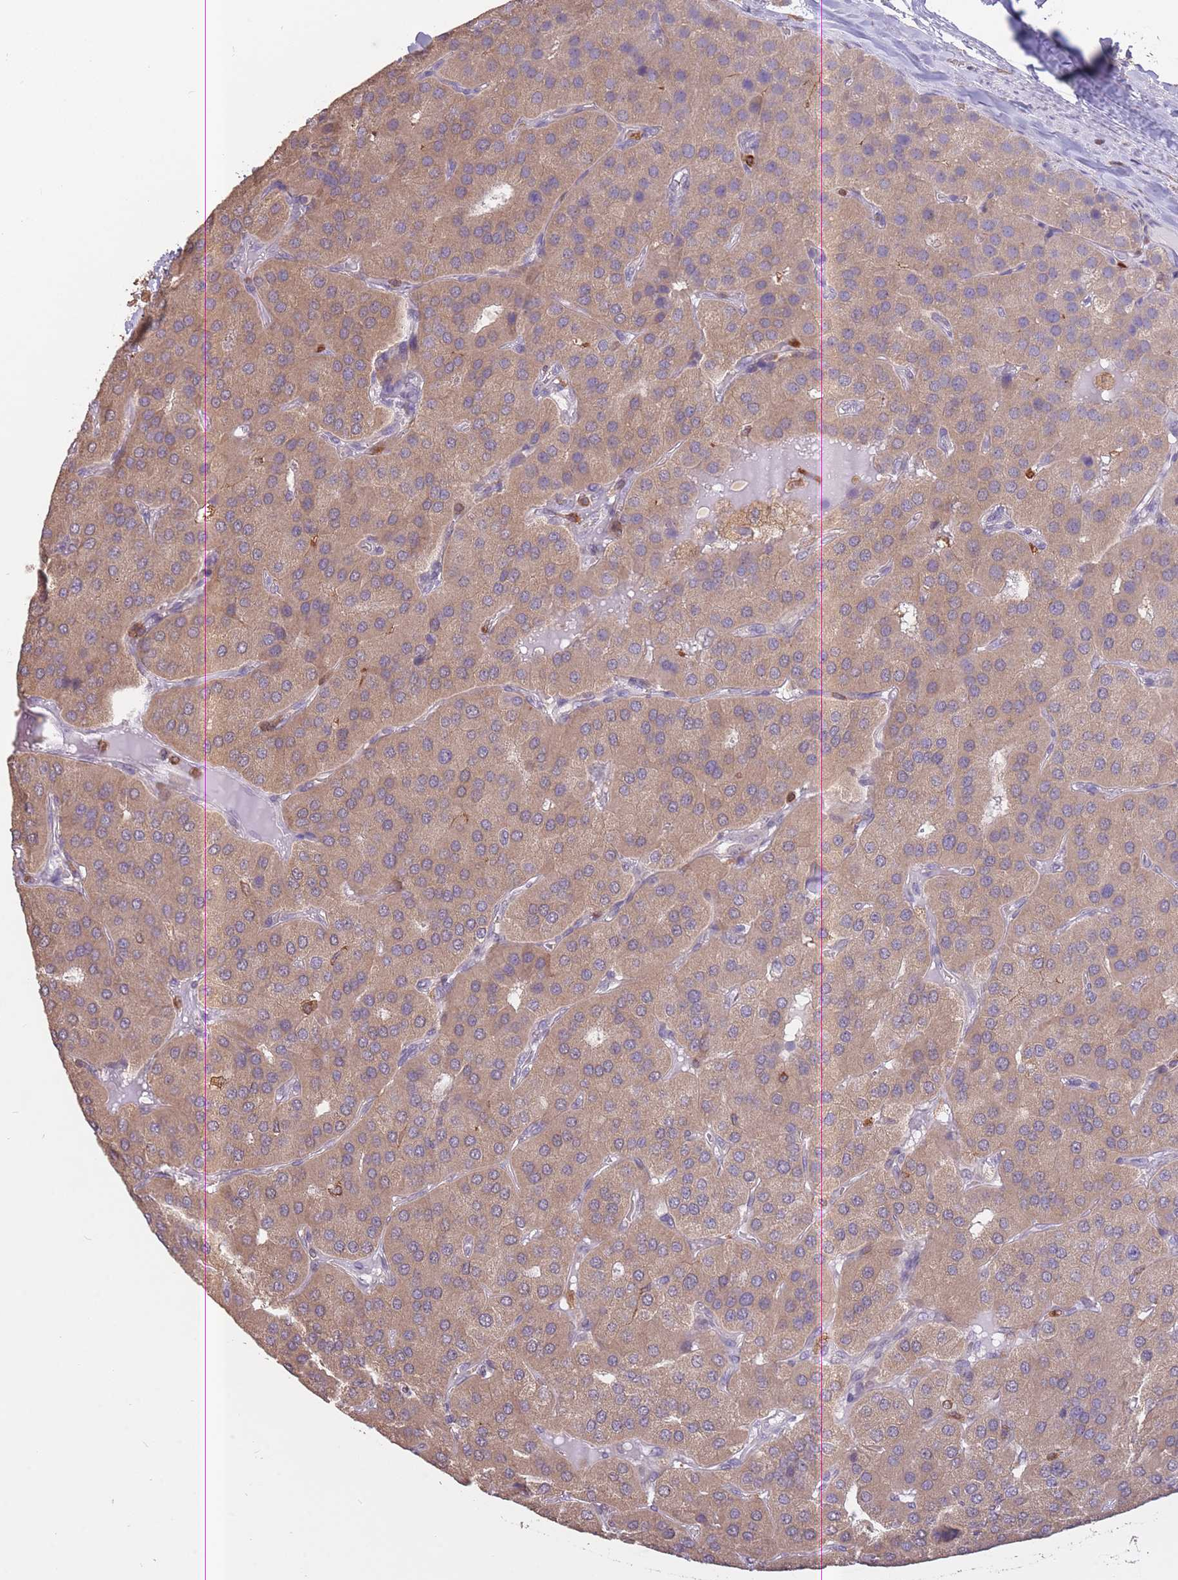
{"staining": {"intensity": "moderate", "quantity": ">75%", "location": "cytoplasmic/membranous"}, "tissue": "parathyroid gland", "cell_type": "Glandular cells", "image_type": "normal", "snomed": [{"axis": "morphology", "description": "Normal tissue, NOS"}, {"axis": "morphology", "description": "Adenoma, NOS"}, {"axis": "topography", "description": "Parathyroid gland"}], "caption": "An IHC histopathology image of benign tissue is shown. Protein staining in brown highlights moderate cytoplasmic/membranous positivity in parathyroid gland within glandular cells.", "gene": "GMIP", "patient": {"sex": "female", "age": 86}}